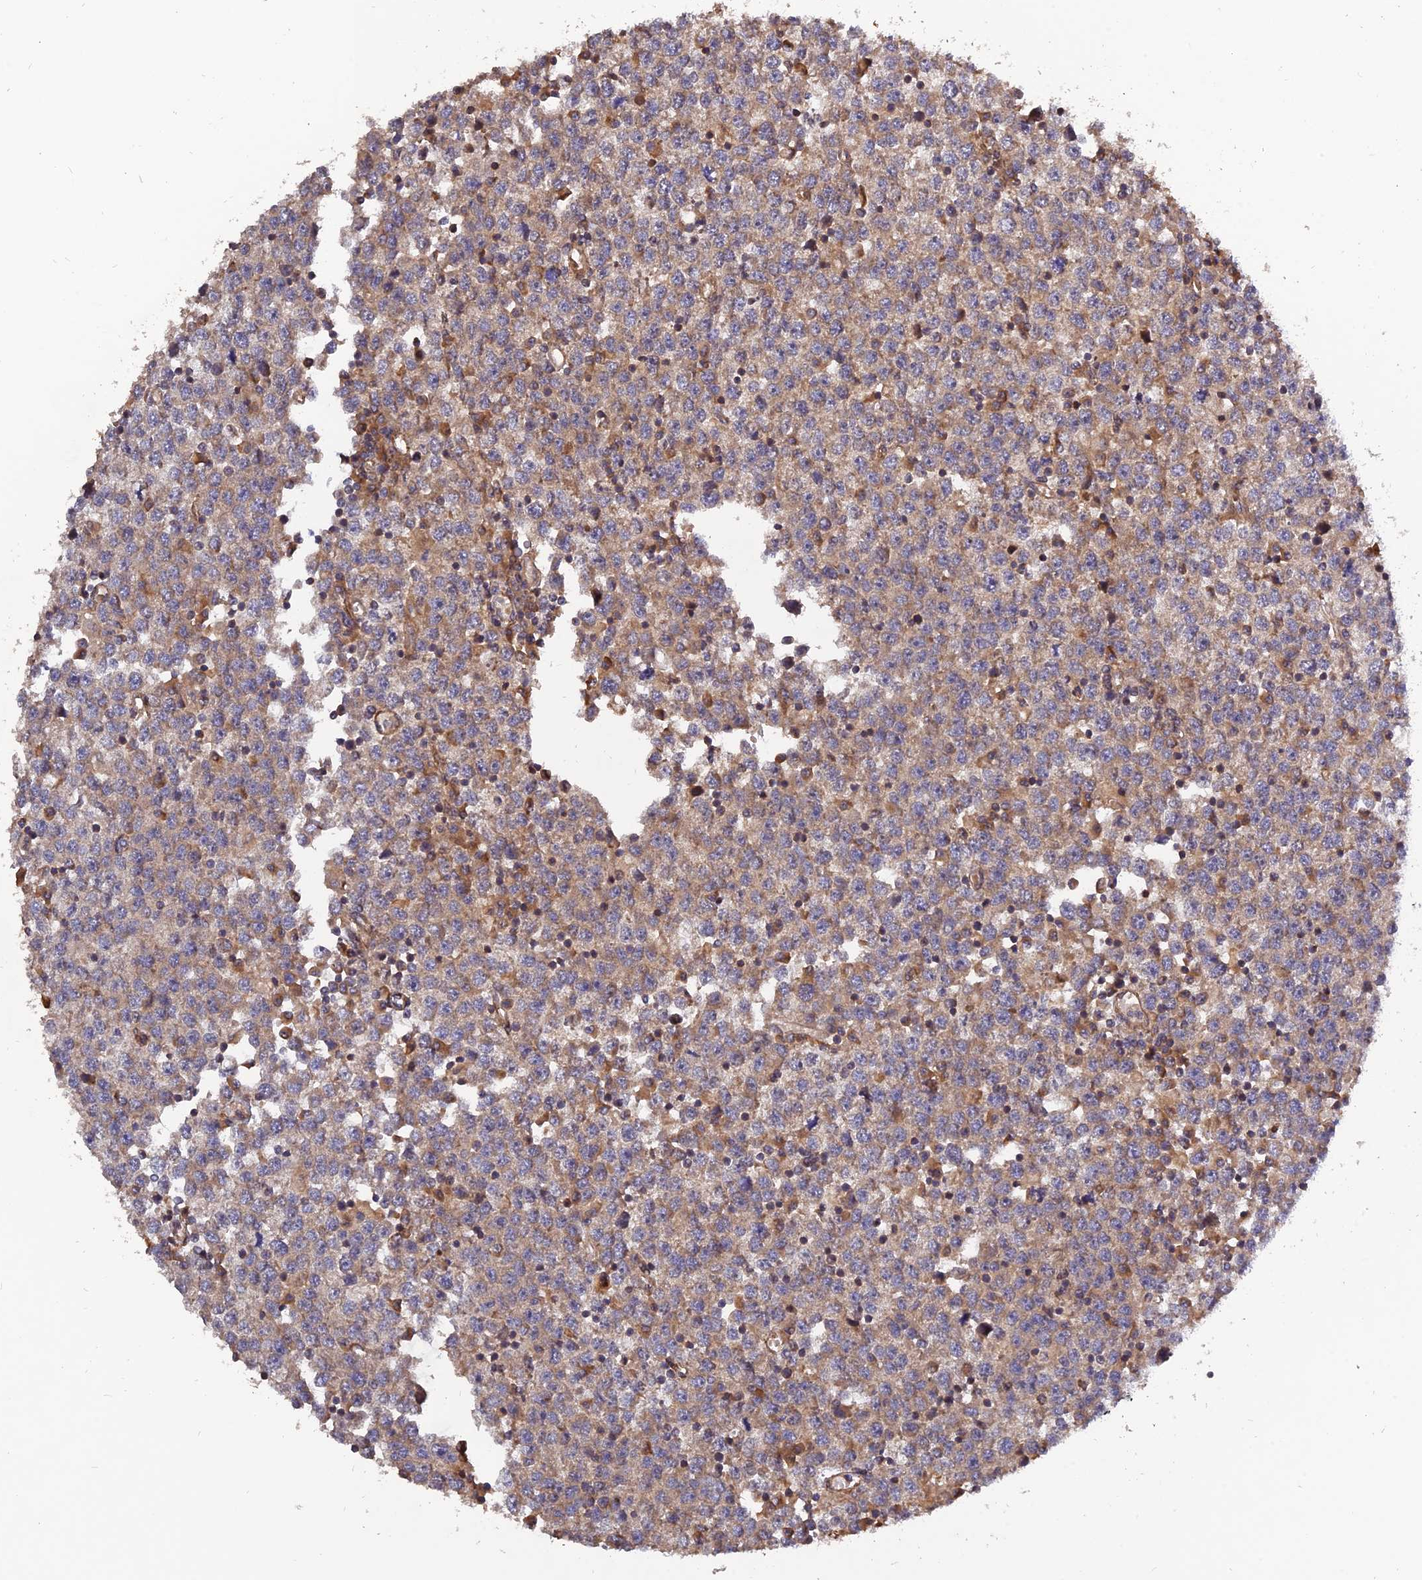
{"staining": {"intensity": "weak", "quantity": ">75%", "location": "cytoplasmic/membranous"}, "tissue": "testis cancer", "cell_type": "Tumor cells", "image_type": "cancer", "snomed": [{"axis": "morphology", "description": "Seminoma, NOS"}, {"axis": "topography", "description": "Testis"}], "caption": "Testis seminoma stained with DAB (3,3'-diaminobenzidine) immunohistochemistry exhibits low levels of weak cytoplasmic/membranous positivity in approximately >75% of tumor cells.", "gene": "CREBL2", "patient": {"sex": "male", "age": 65}}